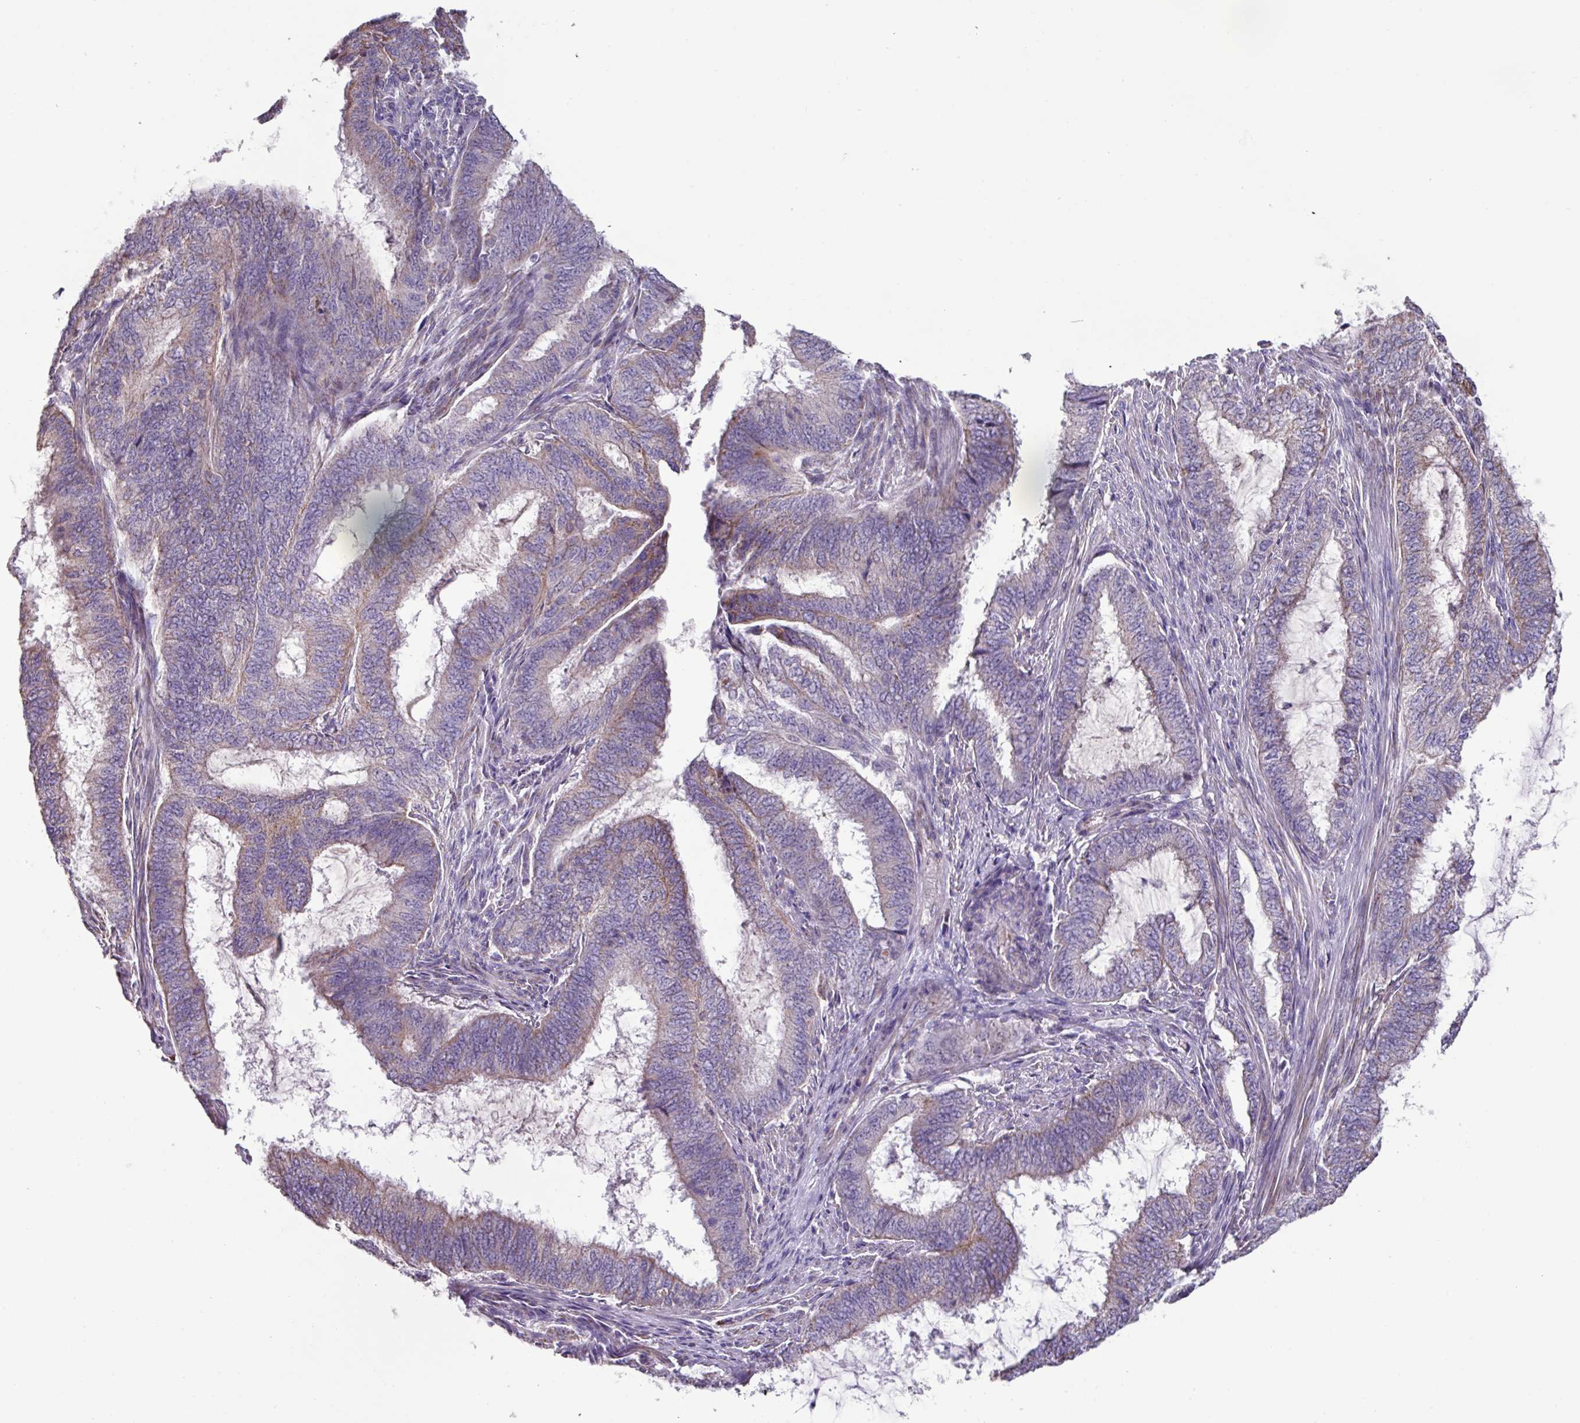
{"staining": {"intensity": "weak", "quantity": "25%-75%", "location": "cytoplasmic/membranous"}, "tissue": "endometrial cancer", "cell_type": "Tumor cells", "image_type": "cancer", "snomed": [{"axis": "morphology", "description": "Adenocarcinoma, NOS"}, {"axis": "topography", "description": "Endometrium"}], "caption": "Immunohistochemistry (DAB (3,3'-diaminobenzidine)) staining of endometrial cancer (adenocarcinoma) demonstrates weak cytoplasmic/membranous protein staining in about 25%-75% of tumor cells.", "gene": "MT-ND4", "patient": {"sex": "female", "age": 51}}